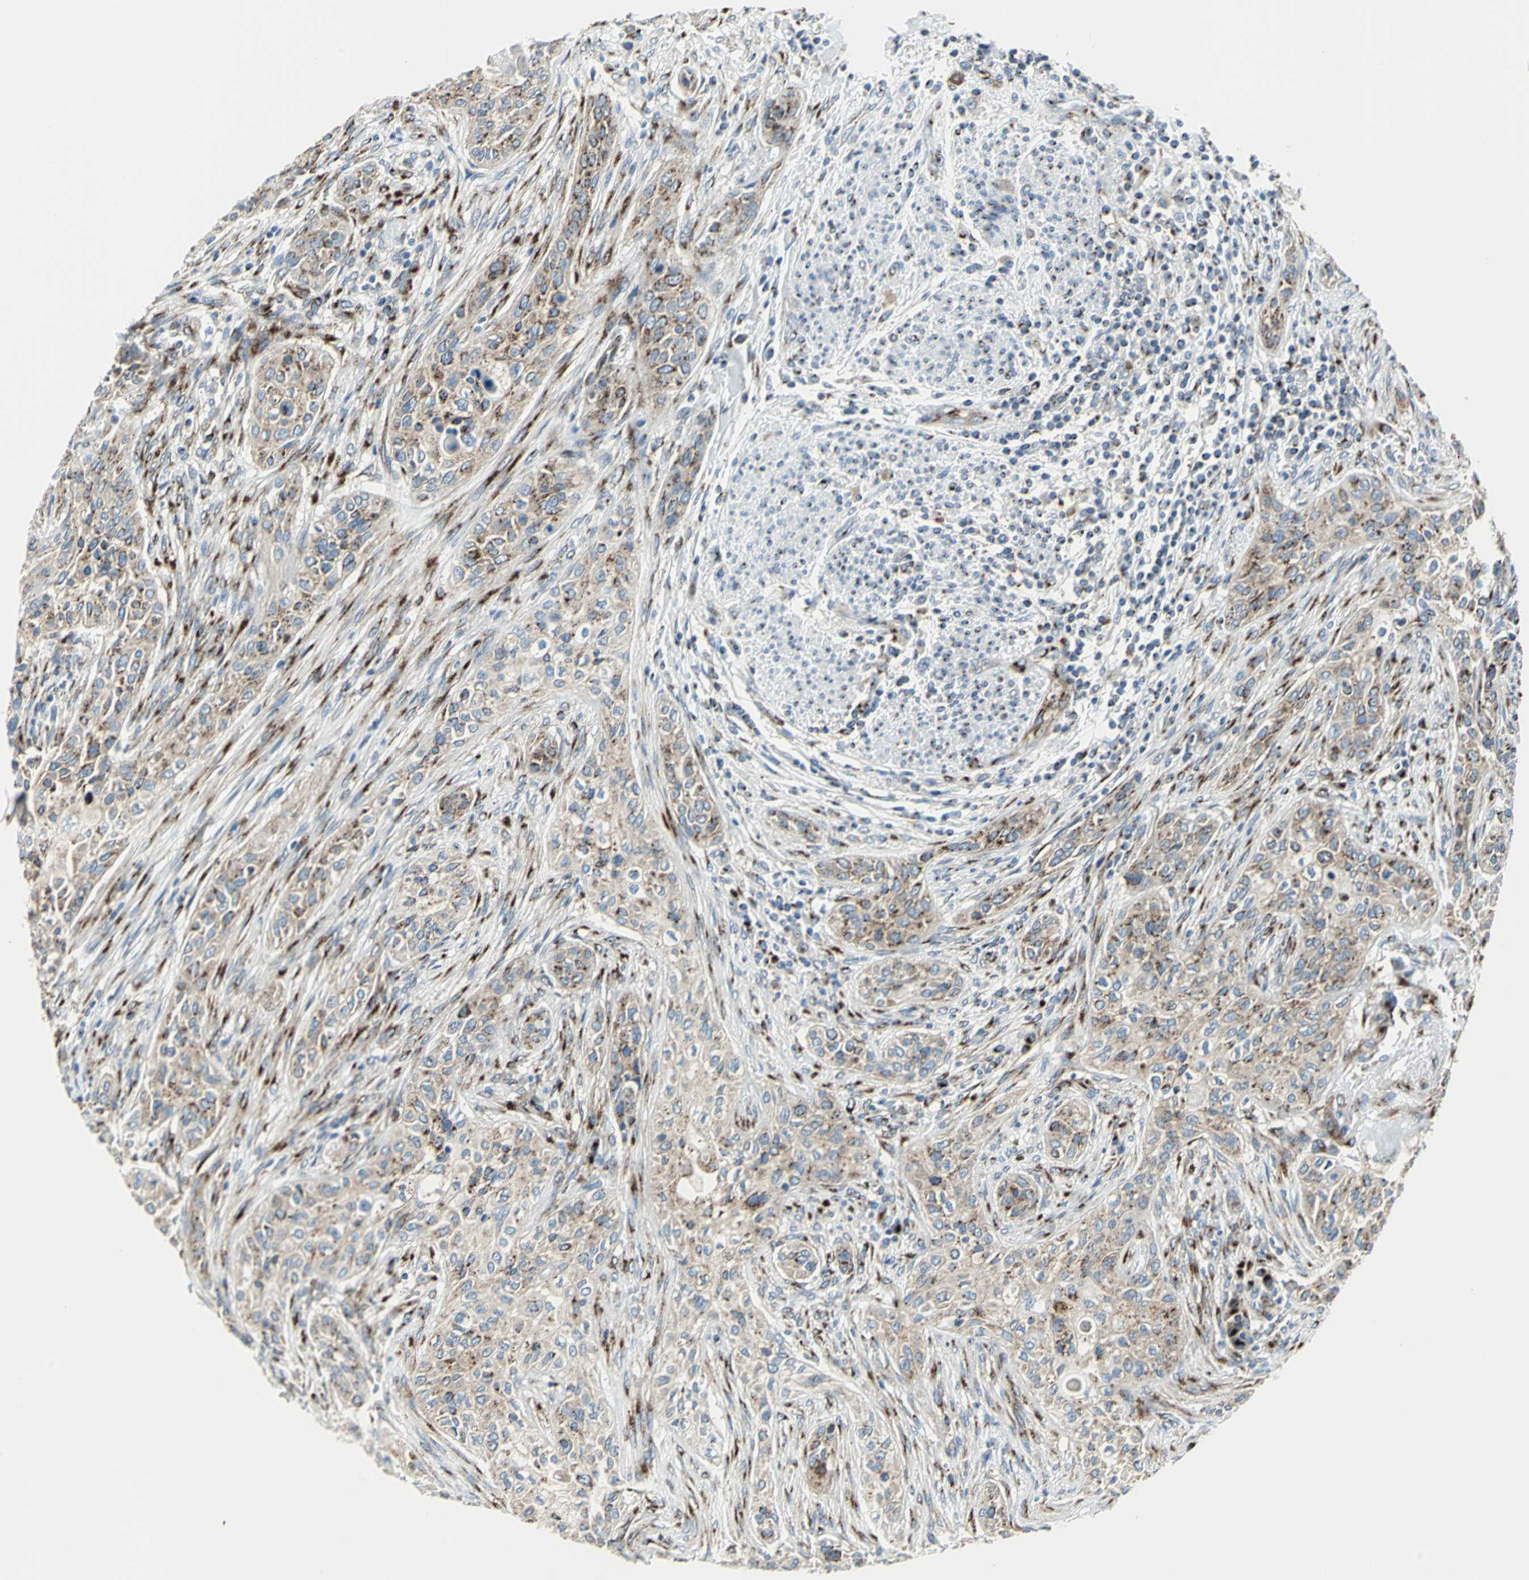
{"staining": {"intensity": "moderate", "quantity": ">75%", "location": "cytoplasmic/membranous"}, "tissue": "urothelial cancer", "cell_type": "Tumor cells", "image_type": "cancer", "snomed": [{"axis": "morphology", "description": "Urothelial carcinoma, High grade"}, {"axis": "topography", "description": "Urinary bladder"}], "caption": "This is an image of immunohistochemistry (IHC) staining of urothelial cancer, which shows moderate positivity in the cytoplasmic/membranous of tumor cells.", "gene": "GPR3", "patient": {"sex": "male", "age": 74}}